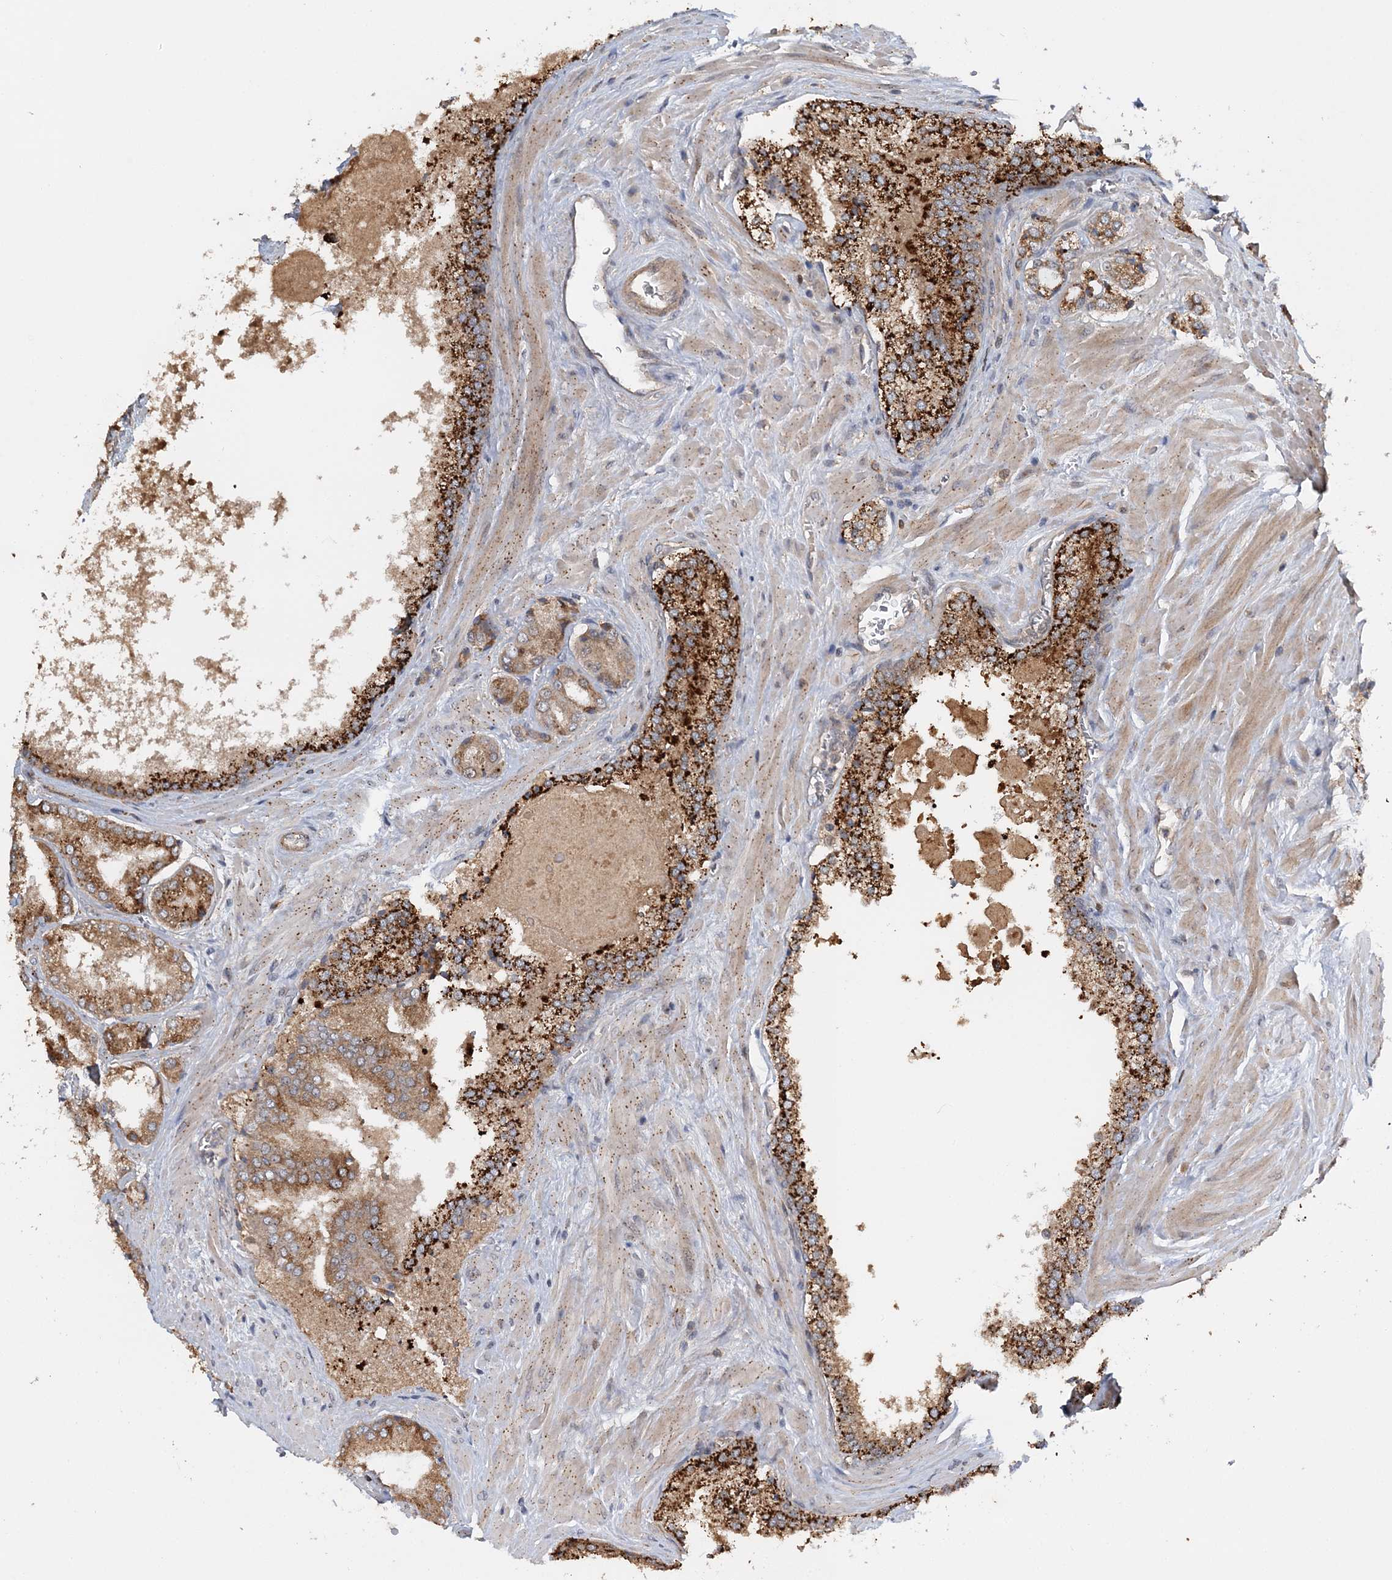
{"staining": {"intensity": "strong", "quantity": ">75%", "location": "cytoplasmic/membranous"}, "tissue": "prostate cancer", "cell_type": "Tumor cells", "image_type": "cancer", "snomed": [{"axis": "morphology", "description": "Adenocarcinoma, Low grade"}, {"axis": "topography", "description": "Prostate"}], "caption": "The photomicrograph exhibits a brown stain indicating the presence of a protein in the cytoplasmic/membranous of tumor cells in adenocarcinoma (low-grade) (prostate). The staining was performed using DAB to visualize the protein expression in brown, while the nuclei were stained in blue with hematoxylin (Magnification: 20x).", "gene": "KIF4A", "patient": {"sex": "male", "age": 74}}